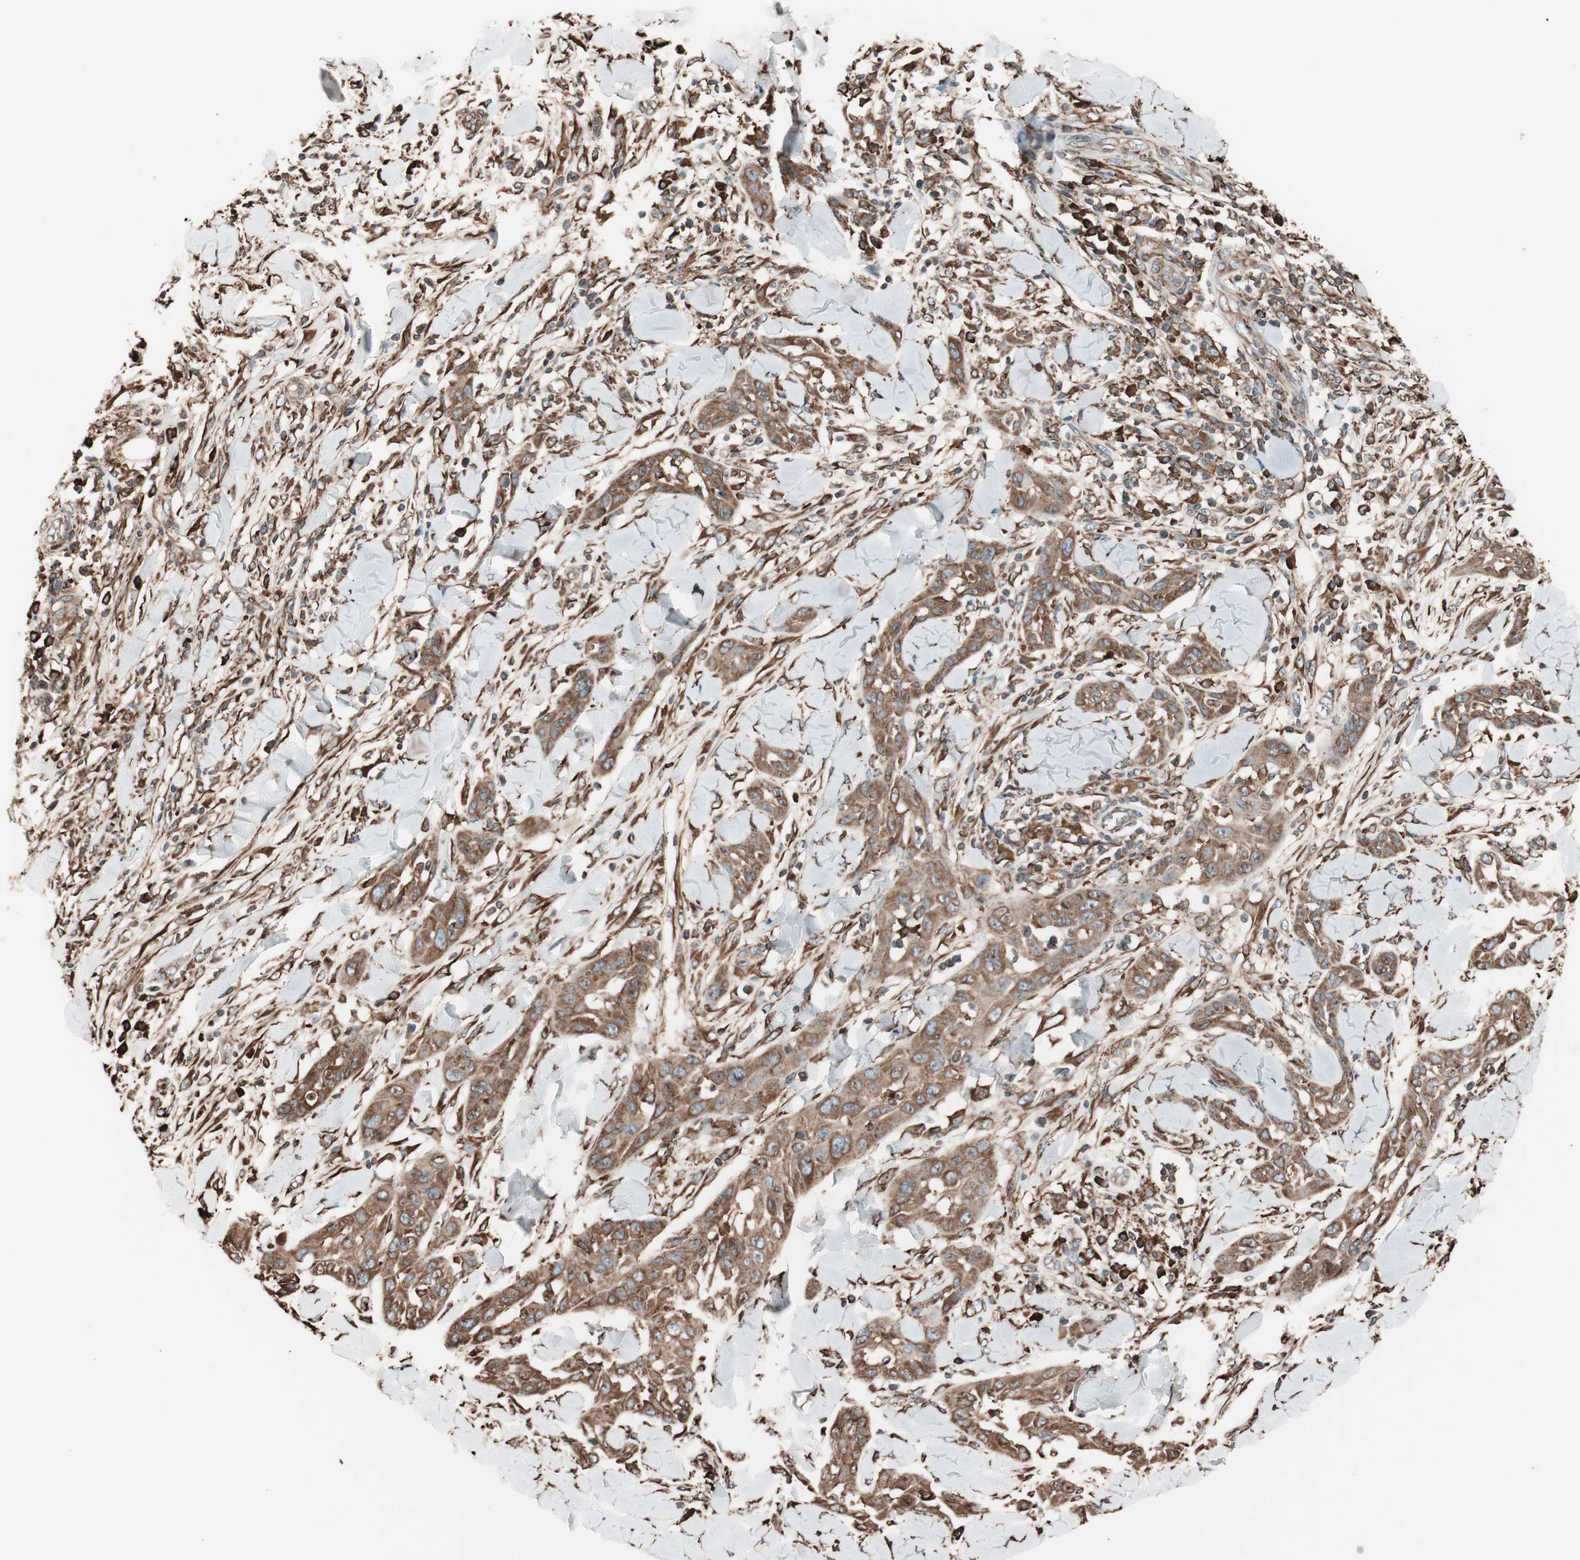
{"staining": {"intensity": "strong", "quantity": ">75%", "location": "cytoplasmic/membranous"}, "tissue": "skin cancer", "cell_type": "Tumor cells", "image_type": "cancer", "snomed": [{"axis": "morphology", "description": "Squamous cell carcinoma, NOS"}, {"axis": "topography", "description": "Skin"}], "caption": "Human skin squamous cell carcinoma stained with a brown dye demonstrates strong cytoplasmic/membranous positive expression in about >75% of tumor cells.", "gene": "VEGFA", "patient": {"sex": "male", "age": 24}}